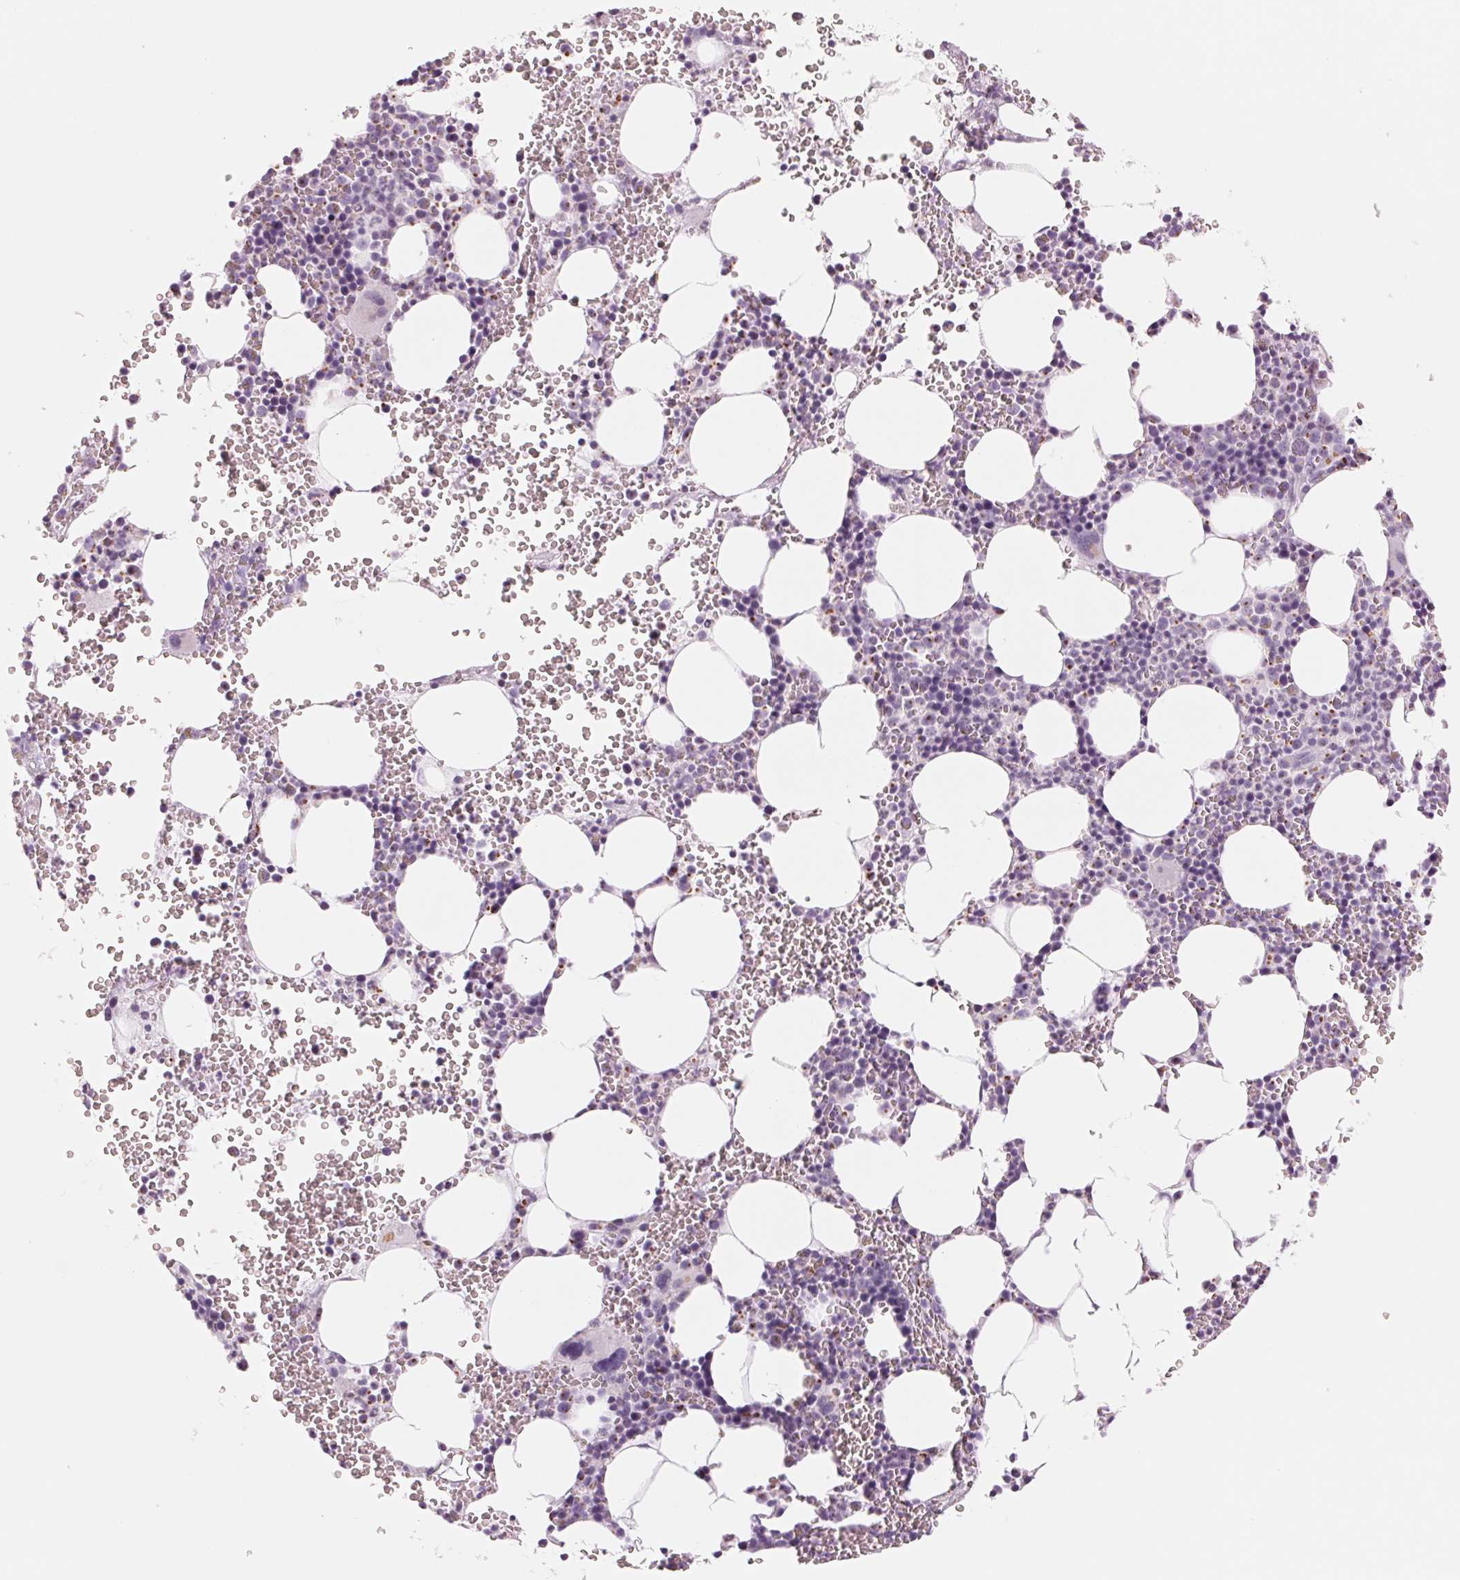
{"staining": {"intensity": "negative", "quantity": "none", "location": "none"}, "tissue": "bone marrow", "cell_type": "Hematopoietic cells", "image_type": "normal", "snomed": [{"axis": "morphology", "description": "Normal tissue, NOS"}, {"axis": "topography", "description": "Bone marrow"}], "caption": "DAB (3,3'-diaminobenzidine) immunohistochemical staining of normal human bone marrow shows no significant expression in hematopoietic cells.", "gene": "GALNT7", "patient": {"sex": "male", "age": 82}}